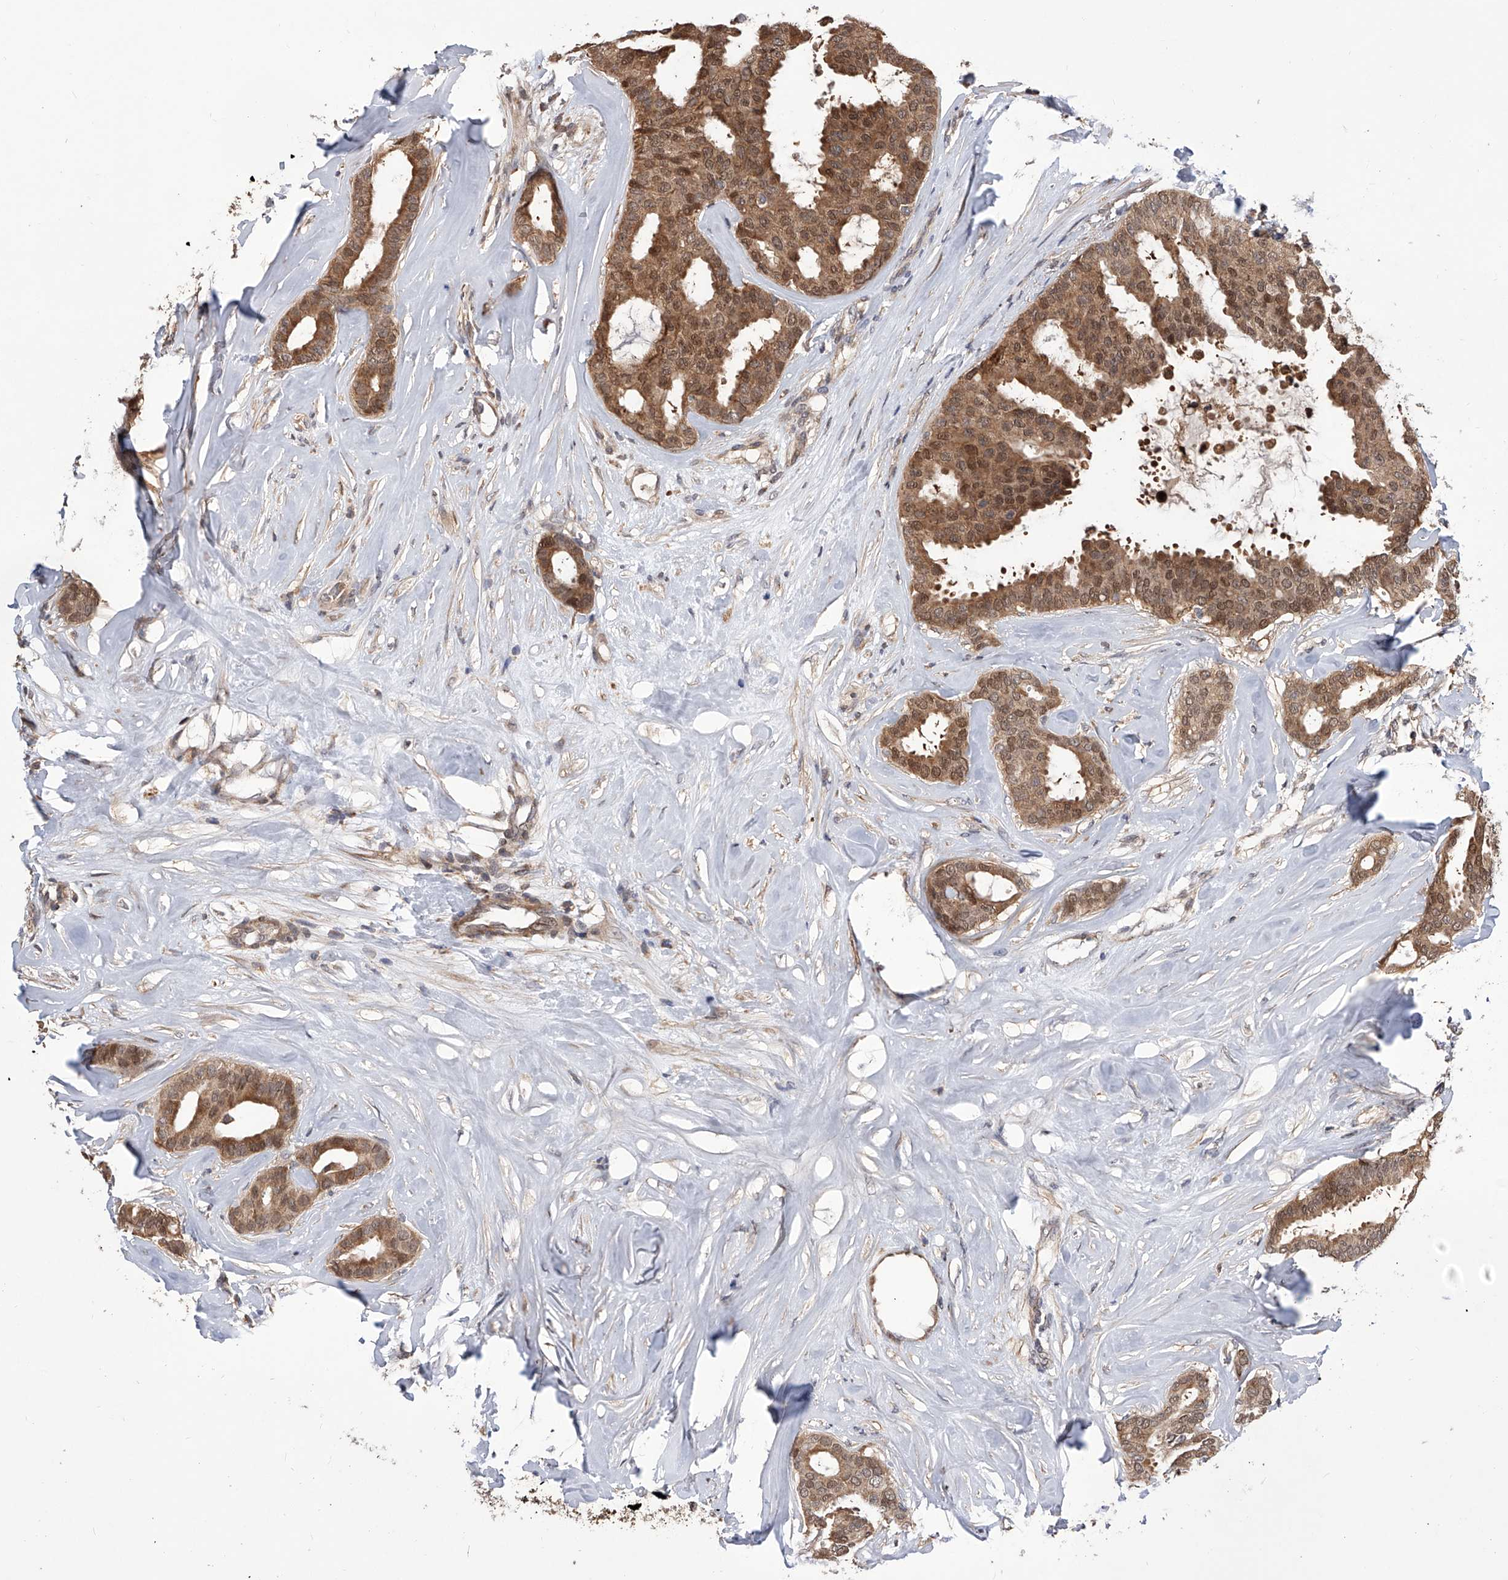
{"staining": {"intensity": "moderate", "quantity": ">75%", "location": "cytoplasmic/membranous,nuclear"}, "tissue": "breast cancer", "cell_type": "Tumor cells", "image_type": "cancer", "snomed": [{"axis": "morphology", "description": "Duct carcinoma"}, {"axis": "topography", "description": "Breast"}], "caption": "Brown immunohistochemical staining in human breast cancer (infiltrating ductal carcinoma) demonstrates moderate cytoplasmic/membranous and nuclear positivity in about >75% of tumor cells. (Brightfield microscopy of DAB IHC at high magnification).", "gene": "GMDS", "patient": {"sex": "female", "age": 75}}